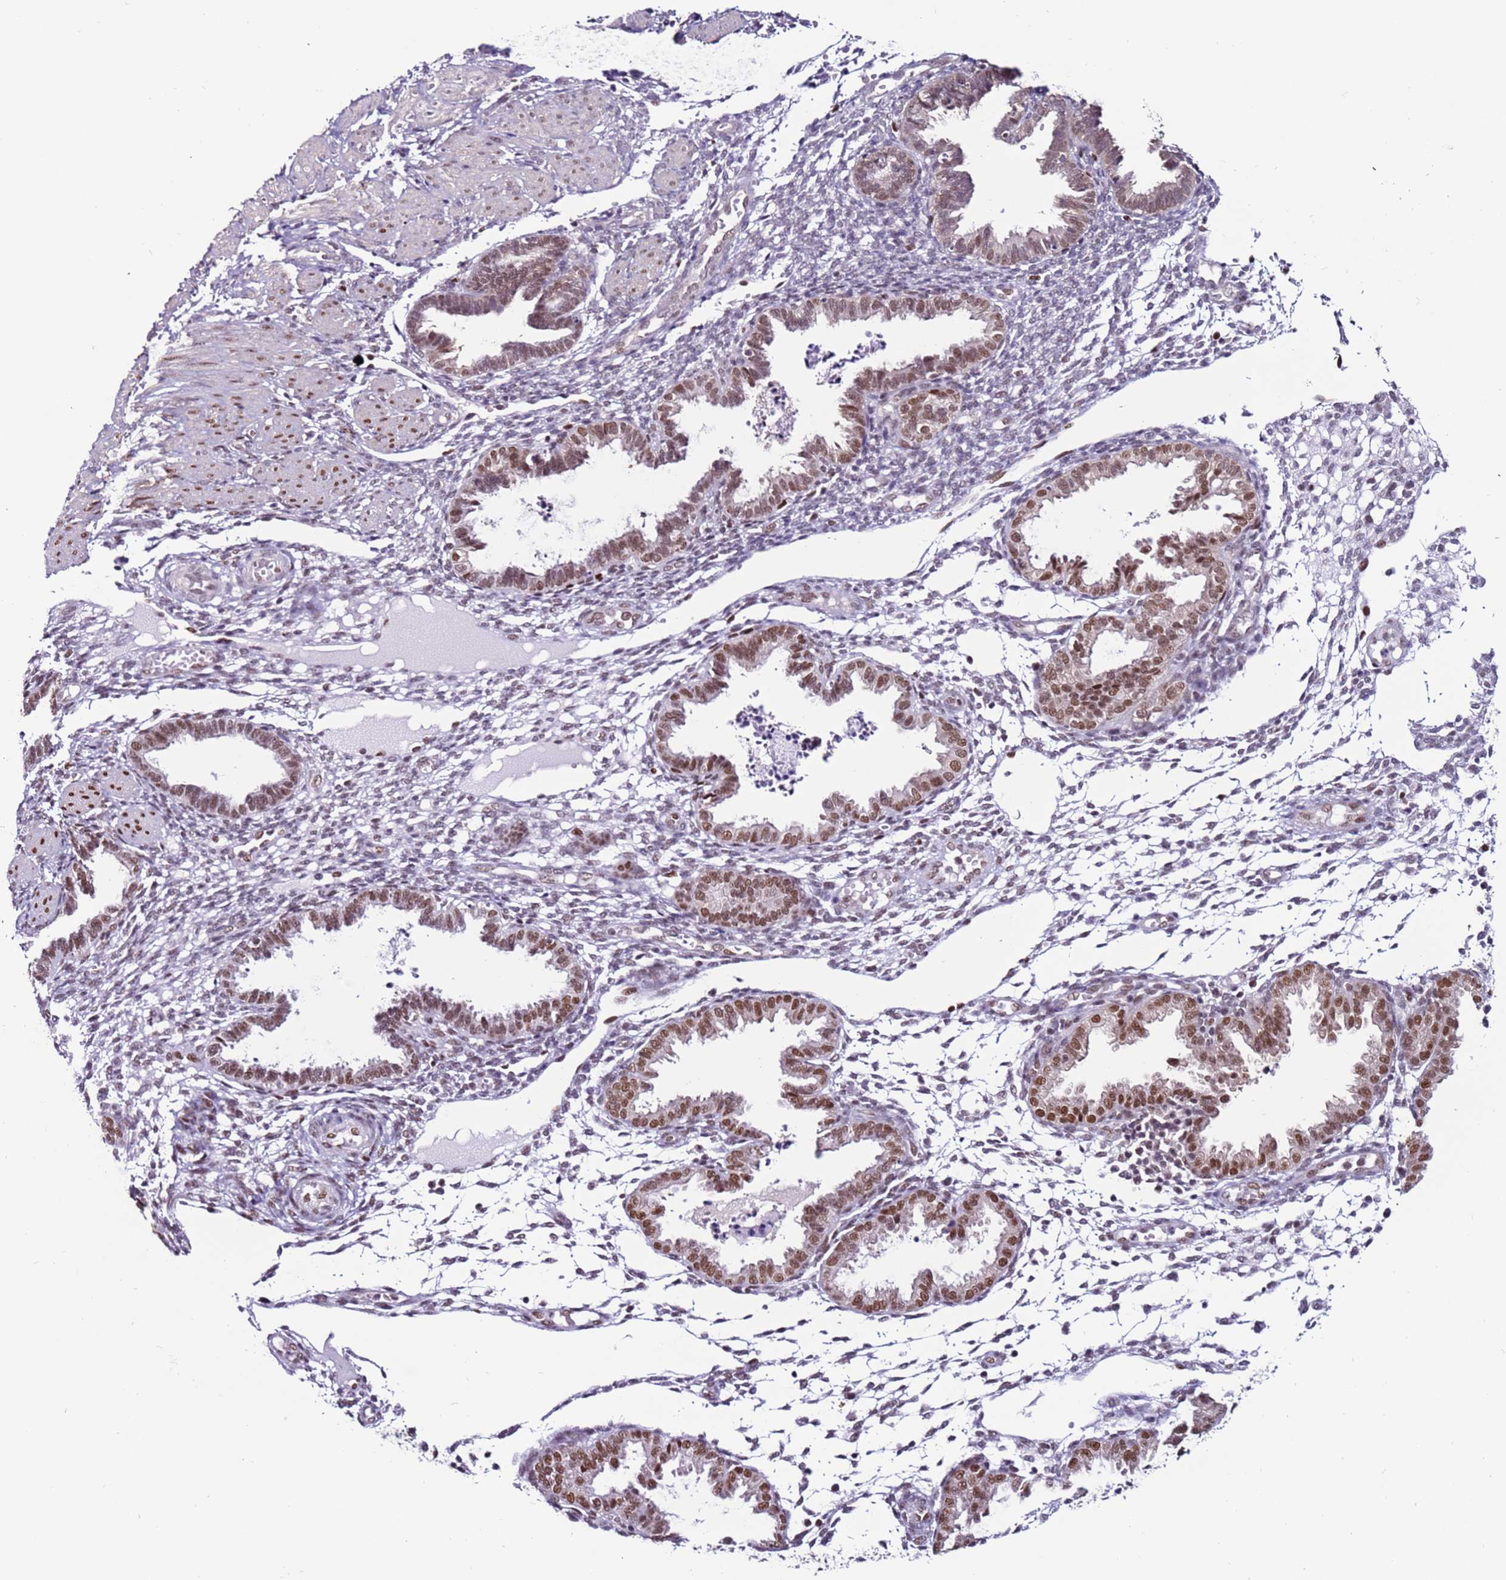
{"staining": {"intensity": "weak", "quantity": "<25%", "location": "nuclear"}, "tissue": "endometrium", "cell_type": "Cells in endometrial stroma", "image_type": "normal", "snomed": [{"axis": "morphology", "description": "Normal tissue, NOS"}, {"axis": "topography", "description": "Endometrium"}], "caption": "DAB (3,3'-diaminobenzidine) immunohistochemical staining of benign endometrium shows no significant staining in cells in endometrial stroma.", "gene": "KPNA4", "patient": {"sex": "female", "age": 33}}